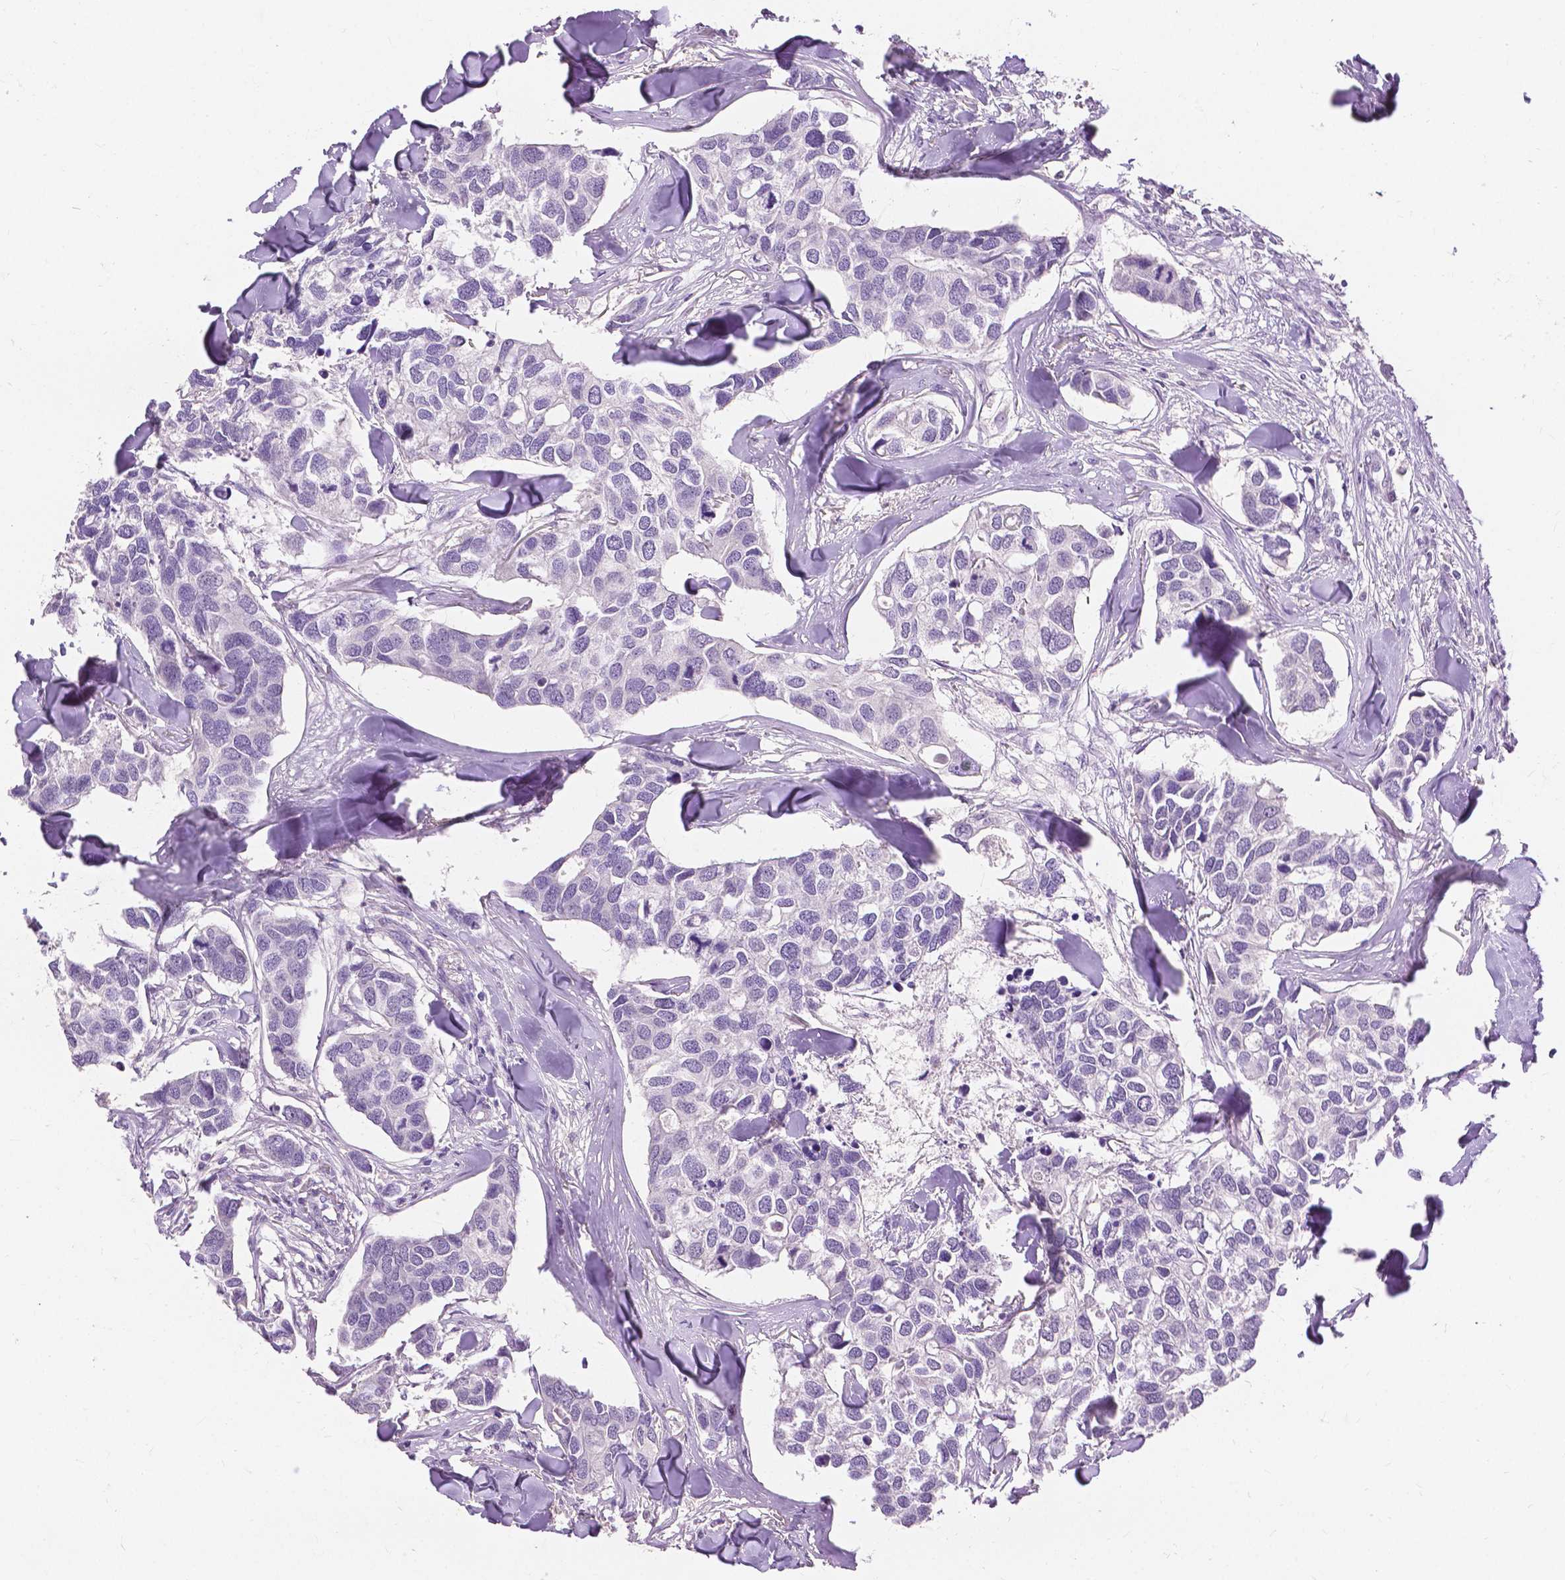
{"staining": {"intensity": "negative", "quantity": "none", "location": "none"}, "tissue": "breast cancer", "cell_type": "Tumor cells", "image_type": "cancer", "snomed": [{"axis": "morphology", "description": "Duct carcinoma"}, {"axis": "topography", "description": "Breast"}], "caption": "This is a image of immunohistochemistry (IHC) staining of breast invasive ductal carcinoma, which shows no staining in tumor cells.", "gene": "CXCR2", "patient": {"sex": "female", "age": 83}}